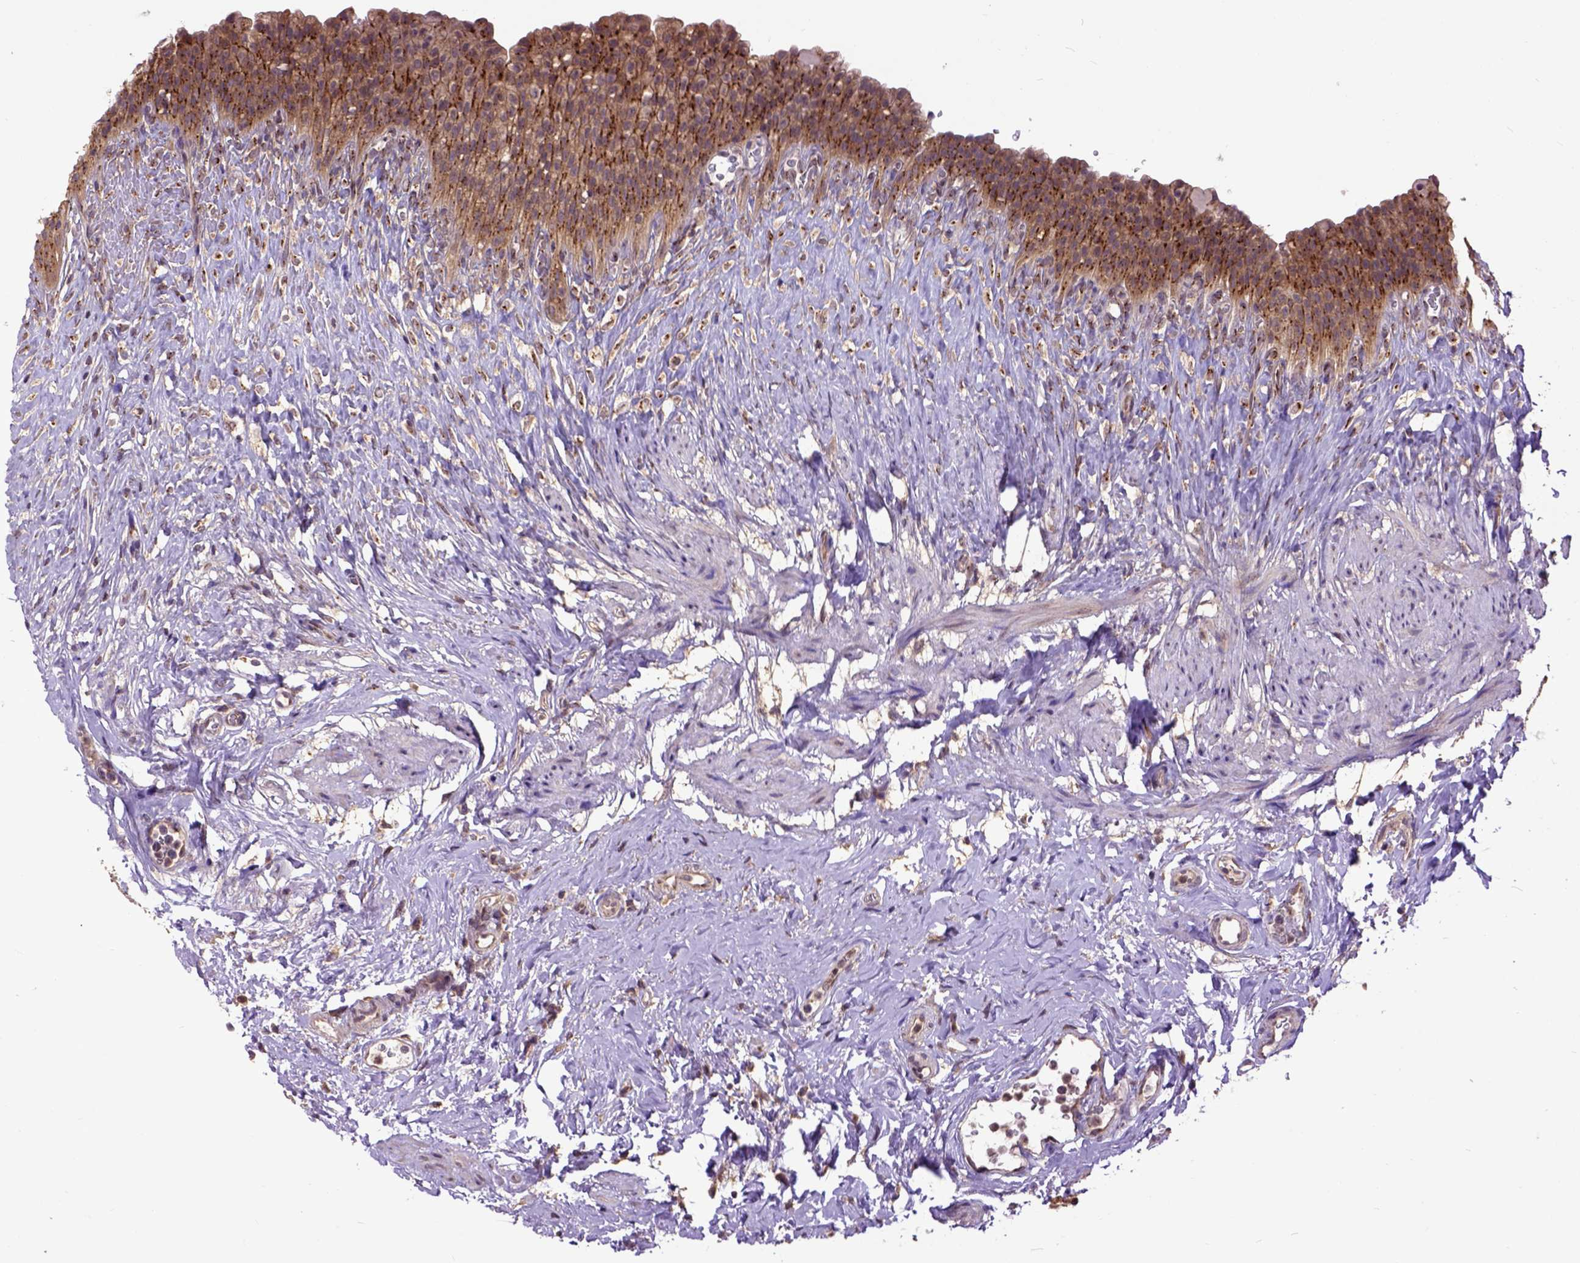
{"staining": {"intensity": "strong", "quantity": ">75%", "location": "cytoplasmic/membranous"}, "tissue": "urinary bladder", "cell_type": "Urothelial cells", "image_type": "normal", "snomed": [{"axis": "morphology", "description": "Normal tissue, NOS"}, {"axis": "topography", "description": "Urinary bladder"}, {"axis": "topography", "description": "Prostate"}], "caption": "Protein analysis of benign urinary bladder shows strong cytoplasmic/membranous positivity in about >75% of urothelial cells.", "gene": "ARL1", "patient": {"sex": "male", "age": 76}}